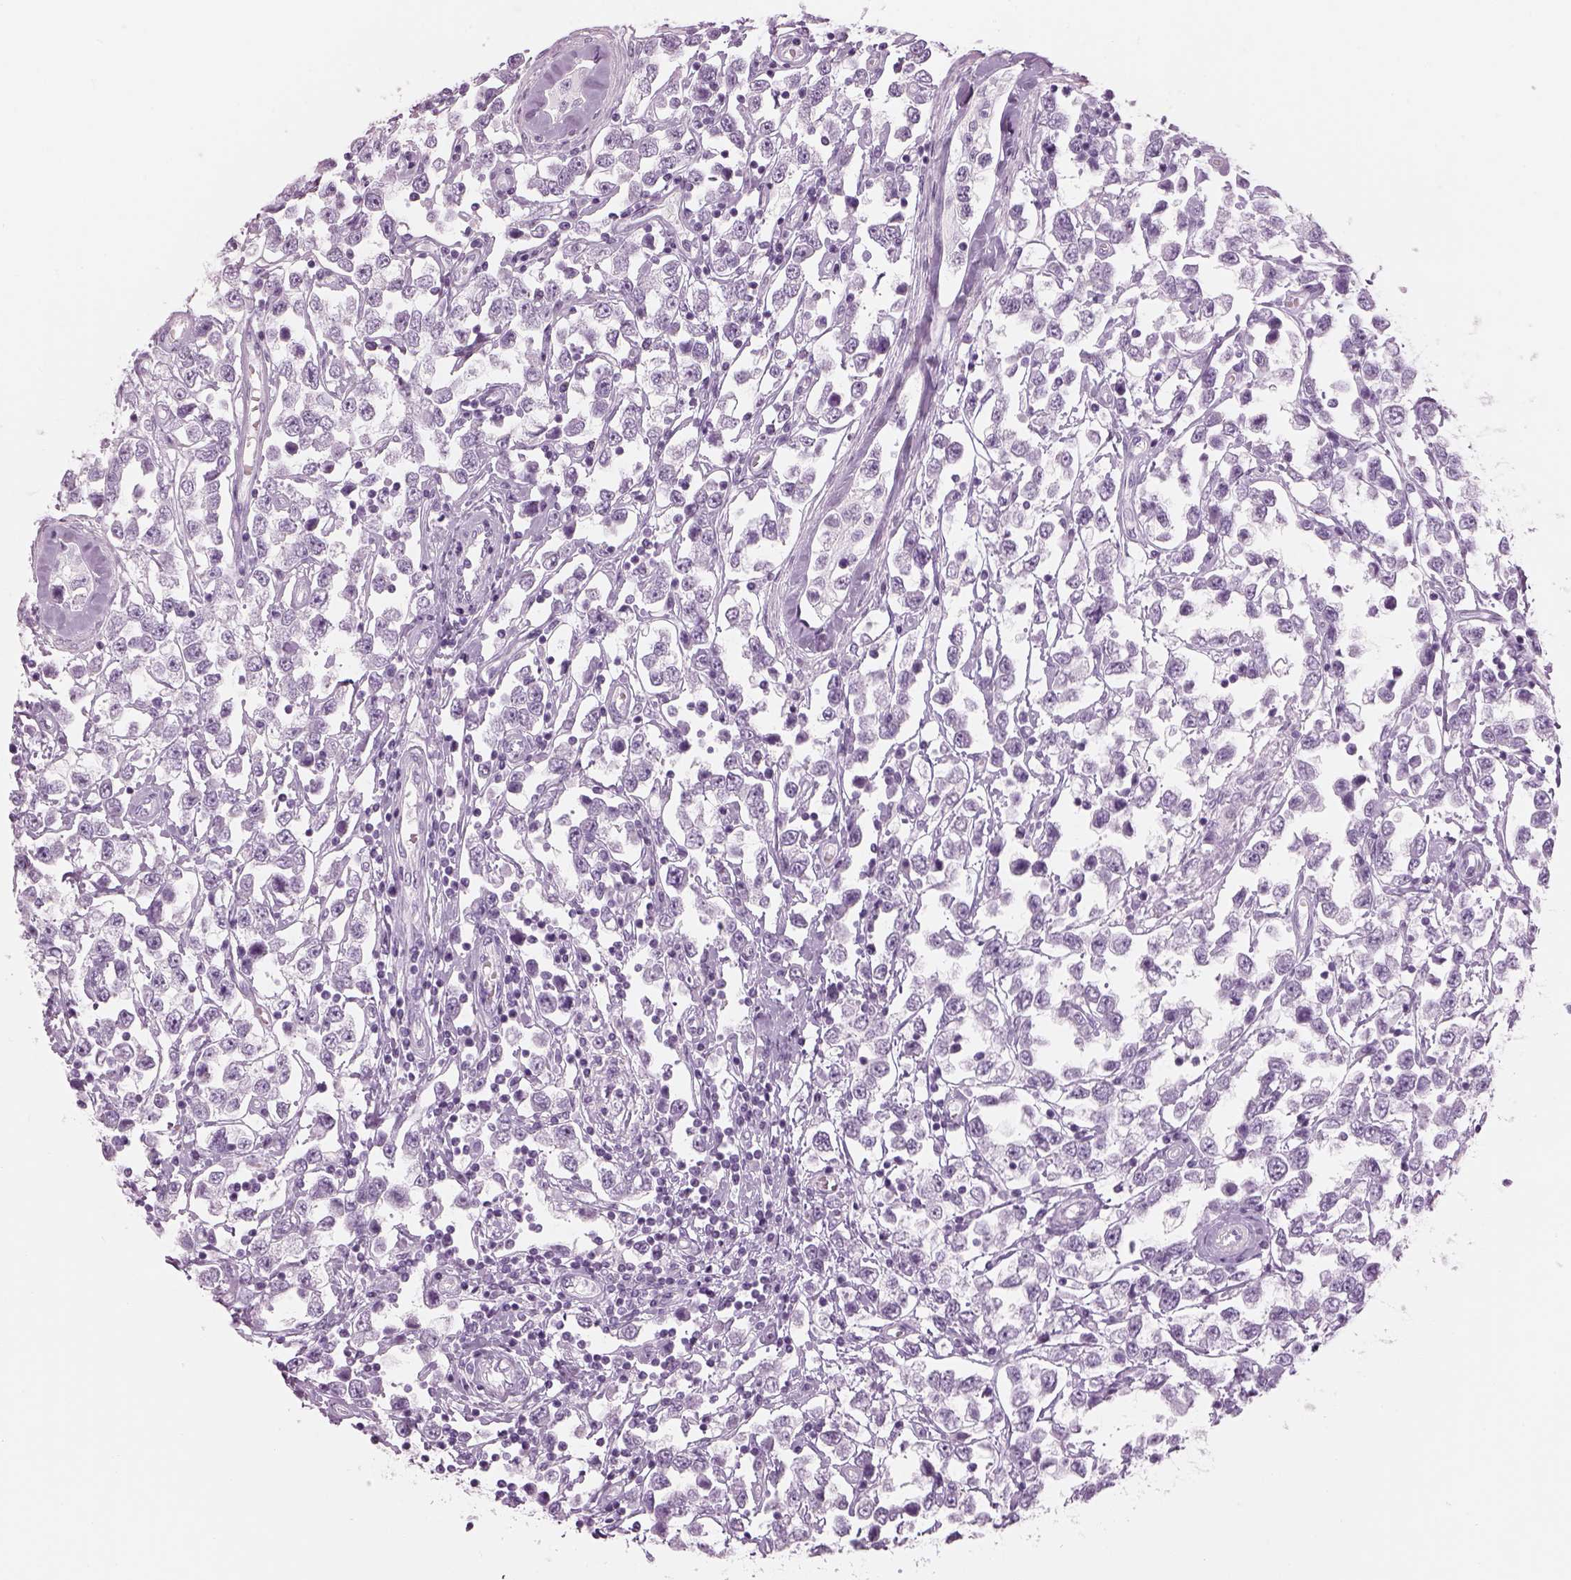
{"staining": {"intensity": "negative", "quantity": "none", "location": "none"}, "tissue": "testis cancer", "cell_type": "Tumor cells", "image_type": "cancer", "snomed": [{"axis": "morphology", "description": "Seminoma, NOS"}, {"axis": "topography", "description": "Testis"}], "caption": "This is an IHC micrograph of testis seminoma. There is no staining in tumor cells.", "gene": "SAG", "patient": {"sex": "male", "age": 34}}